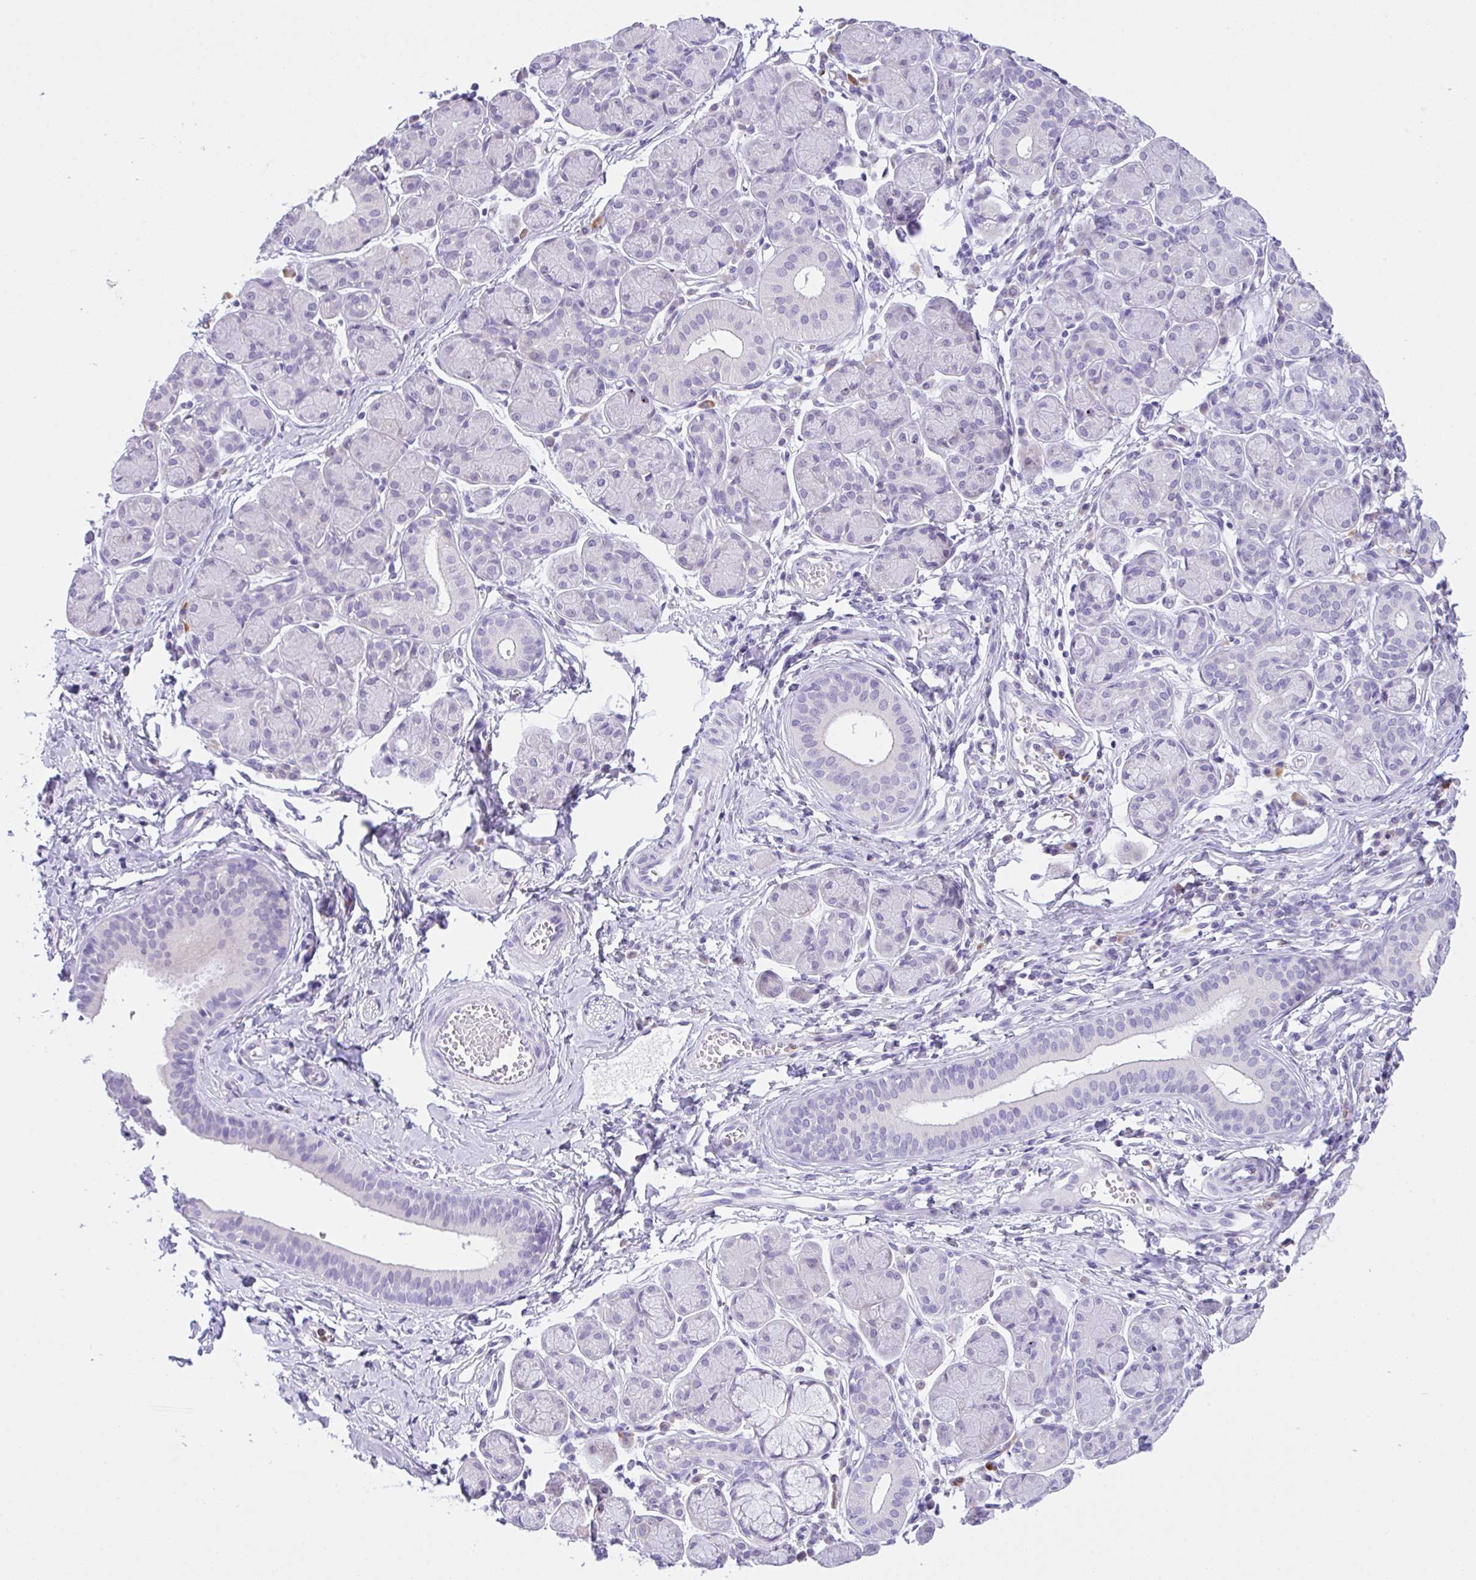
{"staining": {"intensity": "moderate", "quantity": "<25%", "location": "cytoplasmic/membranous"}, "tissue": "salivary gland", "cell_type": "Glandular cells", "image_type": "normal", "snomed": [{"axis": "morphology", "description": "Normal tissue, NOS"}, {"axis": "morphology", "description": "Inflammation, NOS"}, {"axis": "topography", "description": "Lymph node"}, {"axis": "topography", "description": "Salivary gland"}], "caption": "The immunohistochemical stain labels moderate cytoplasmic/membranous staining in glandular cells of unremarkable salivary gland. Nuclei are stained in blue.", "gene": "NCF1", "patient": {"sex": "male", "age": 3}}